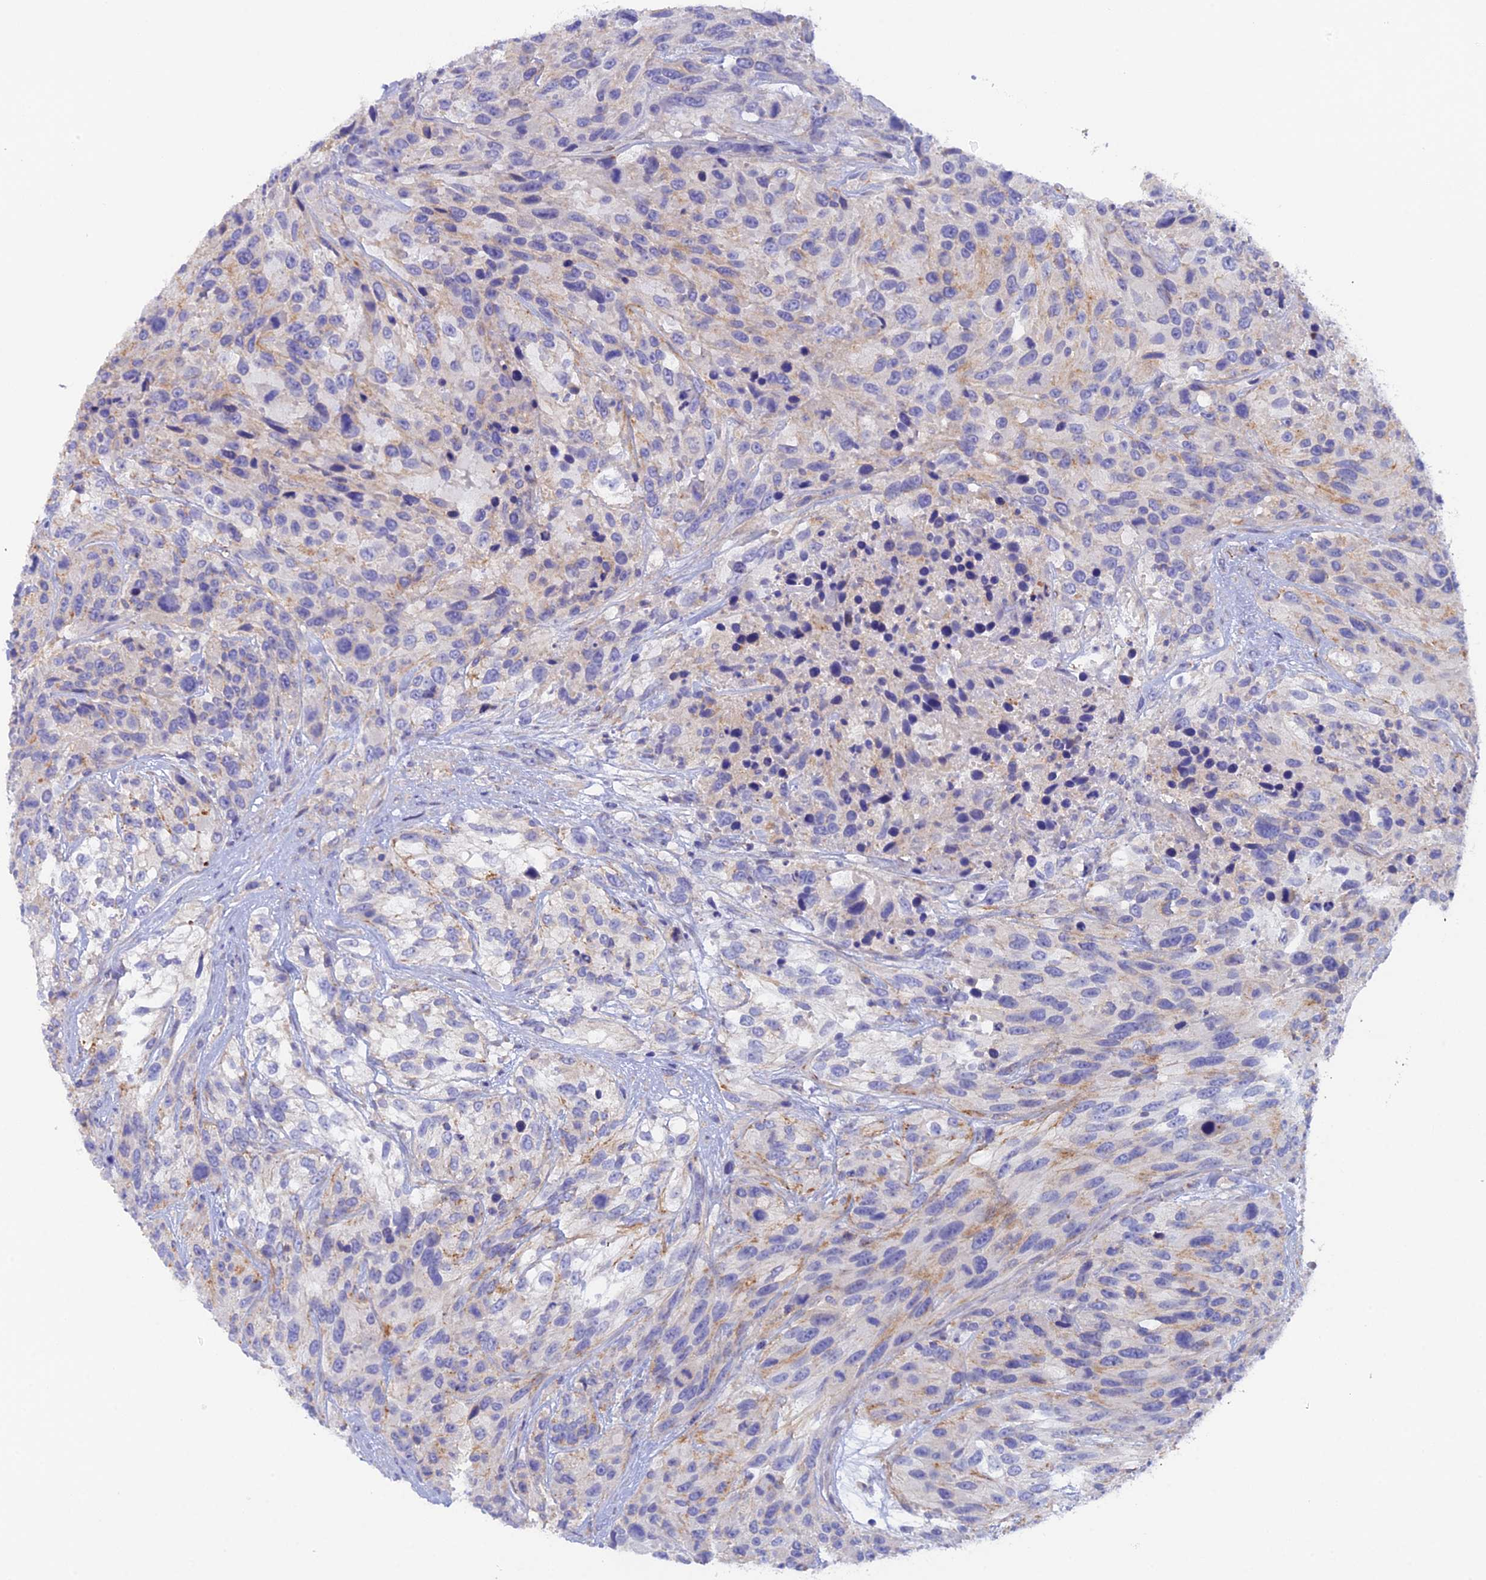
{"staining": {"intensity": "weak", "quantity": "<25%", "location": "cytoplasmic/membranous"}, "tissue": "urothelial cancer", "cell_type": "Tumor cells", "image_type": "cancer", "snomed": [{"axis": "morphology", "description": "Urothelial carcinoma, High grade"}, {"axis": "topography", "description": "Urinary bladder"}], "caption": "Immunohistochemistry (IHC) micrograph of high-grade urothelial carcinoma stained for a protein (brown), which displays no expression in tumor cells.", "gene": "FZR1", "patient": {"sex": "female", "age": 70}}